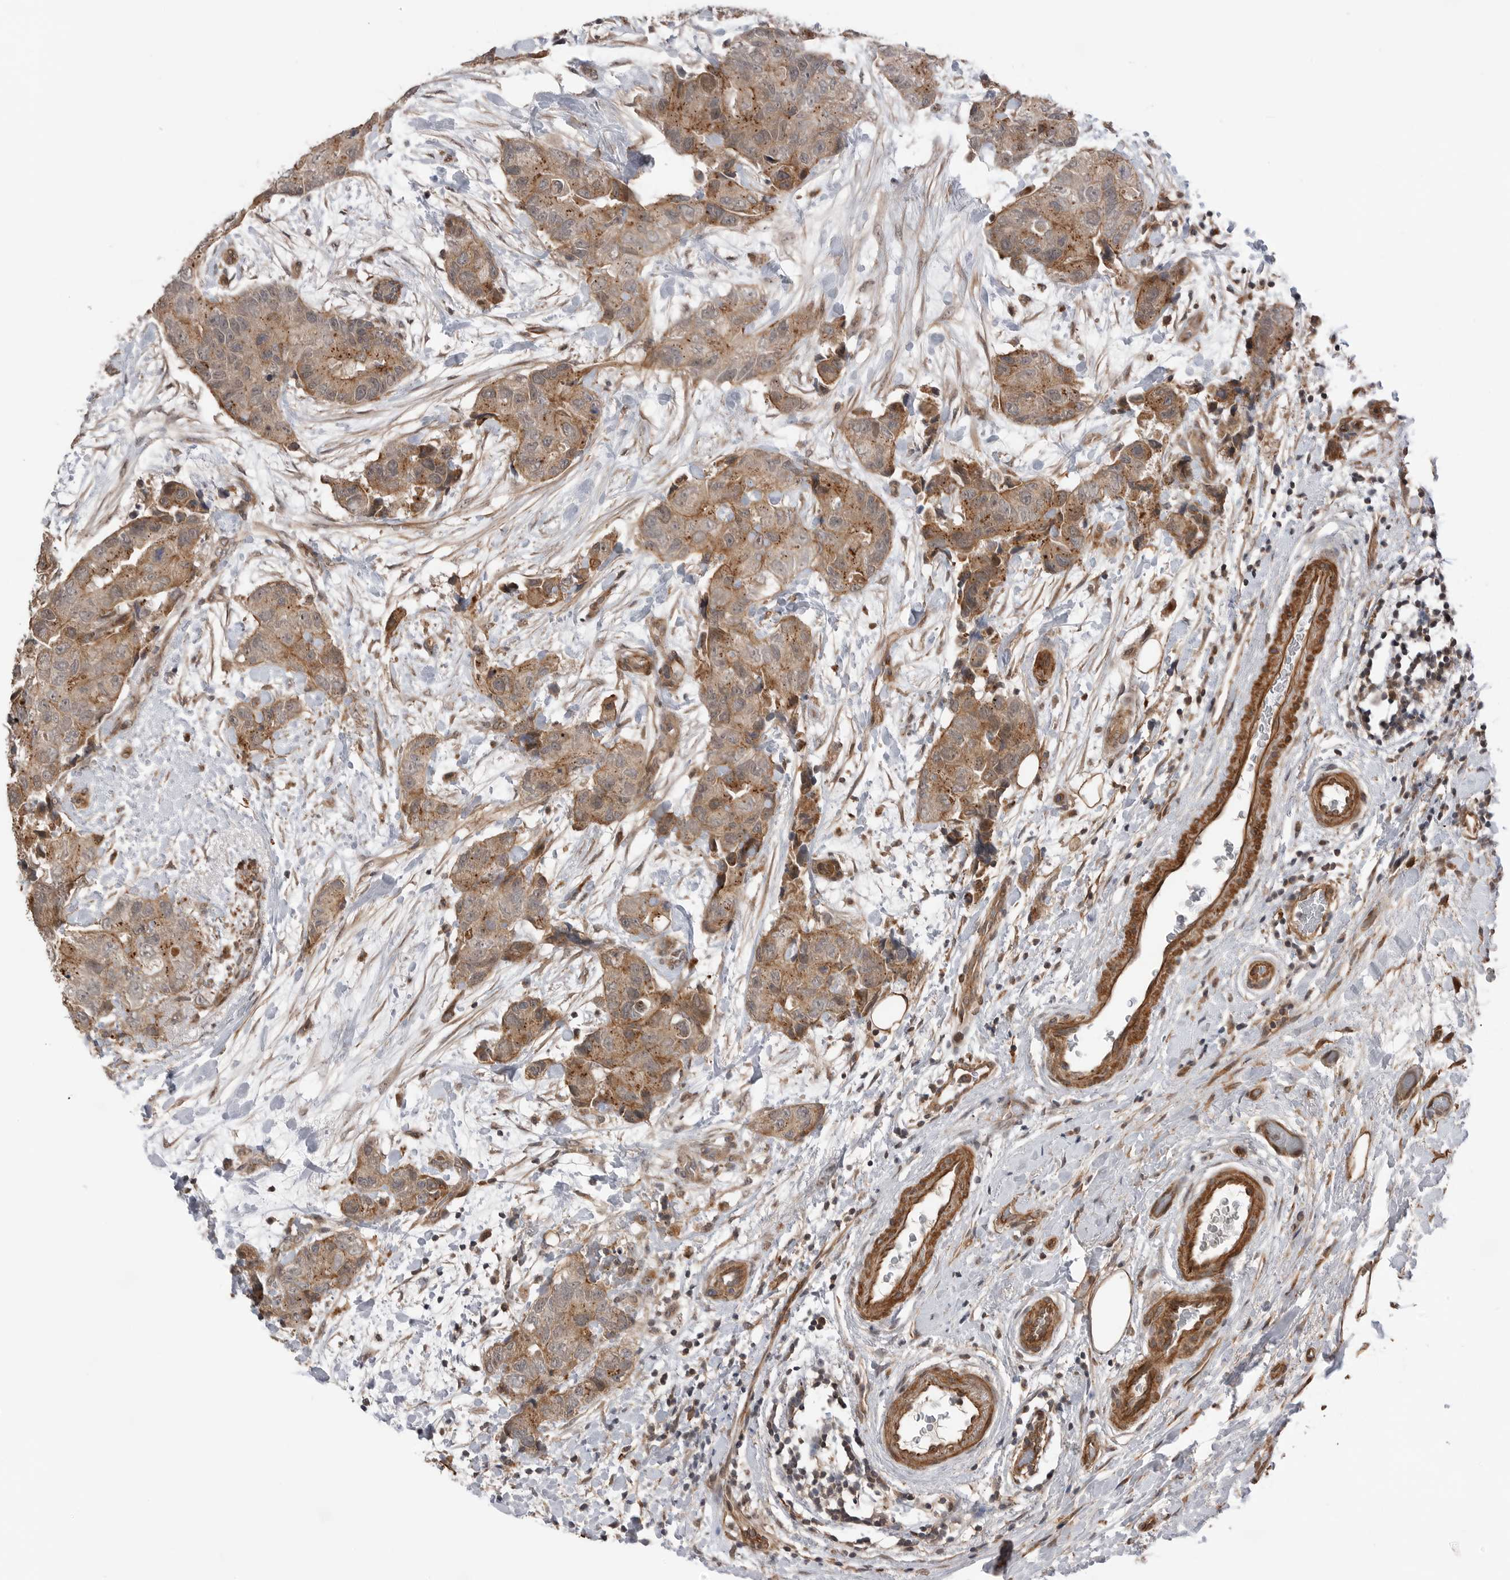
{"staining": {"intensity": "weak", "quantity": ">75%", "location": "cytoplasmic/membranous"}, "tissue": "breast cancer", "cell_type": "Tumor cells", "image_type": "cancer", "snomed": [{"axis": "morphology", "description": "Duct carcinoma"}, {"axis": "topography", "description": "Breast"}], "caption": "This is an image of immunohistochemistry (IHC) staining of intraductal carcinoma (breast), which shows weak expression in the cytoplasmic/membranous of tumor cells.", "gene": "PEAK1", "patient": {"sex": "female", "age": 62}}